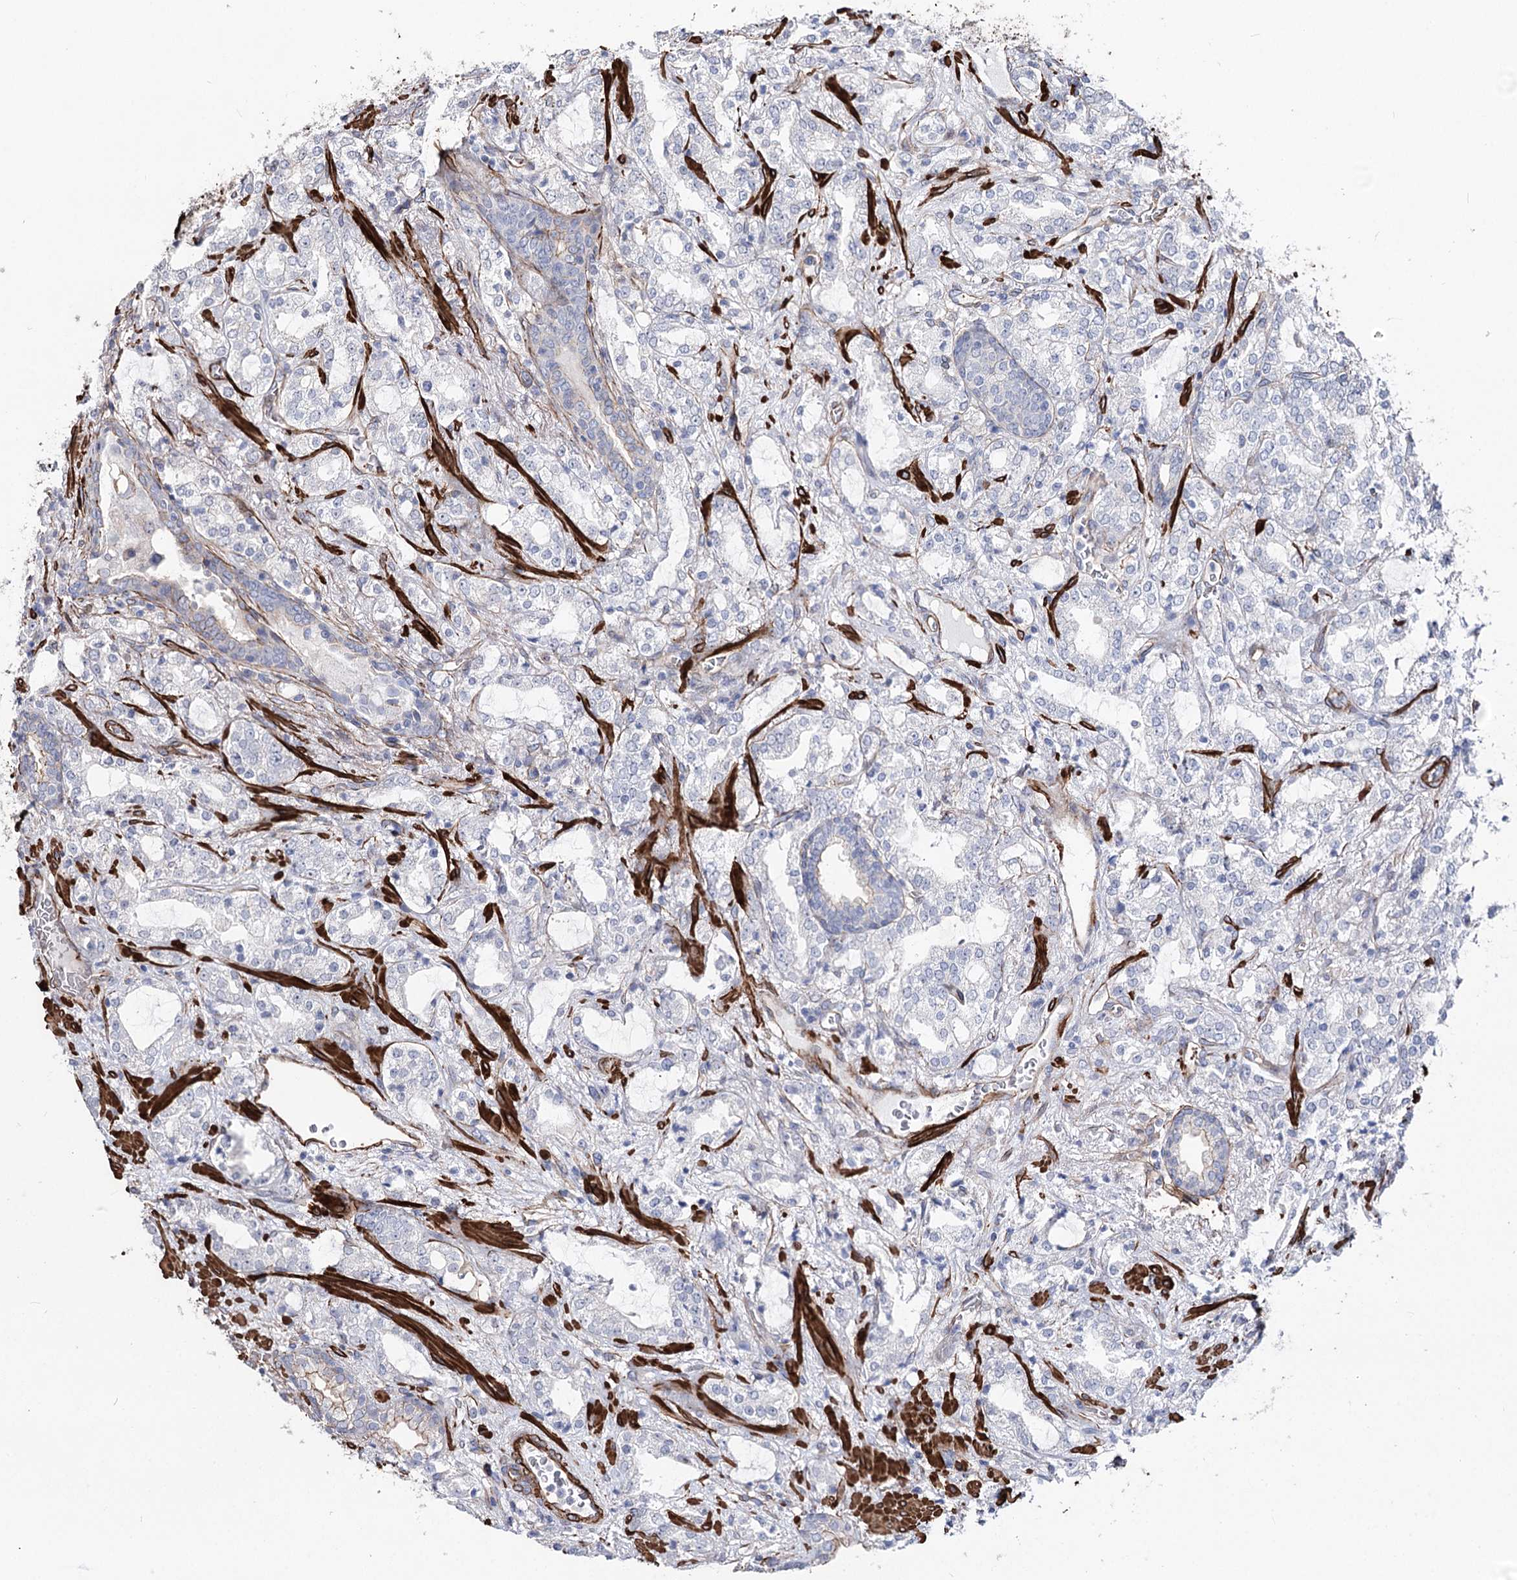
{"staining": {"intensity": "negative", "quantity": "none", "location": "none"}, "tissue": "prostate cancer", "cell_type": "Tumor cells", "image_type": "cancer", "snomed": [{"axis": "morphology", "description": "Adenocarcinoma, High grade"}, {"axis": "topography", "description": "Prostate"}], "caption": "Tumor cells show no significant staining in prostate cancer (high-grade adenocarcinoma).", "gene": "ARHGAP20", "patient": {"sex": "male", "age": 64}}